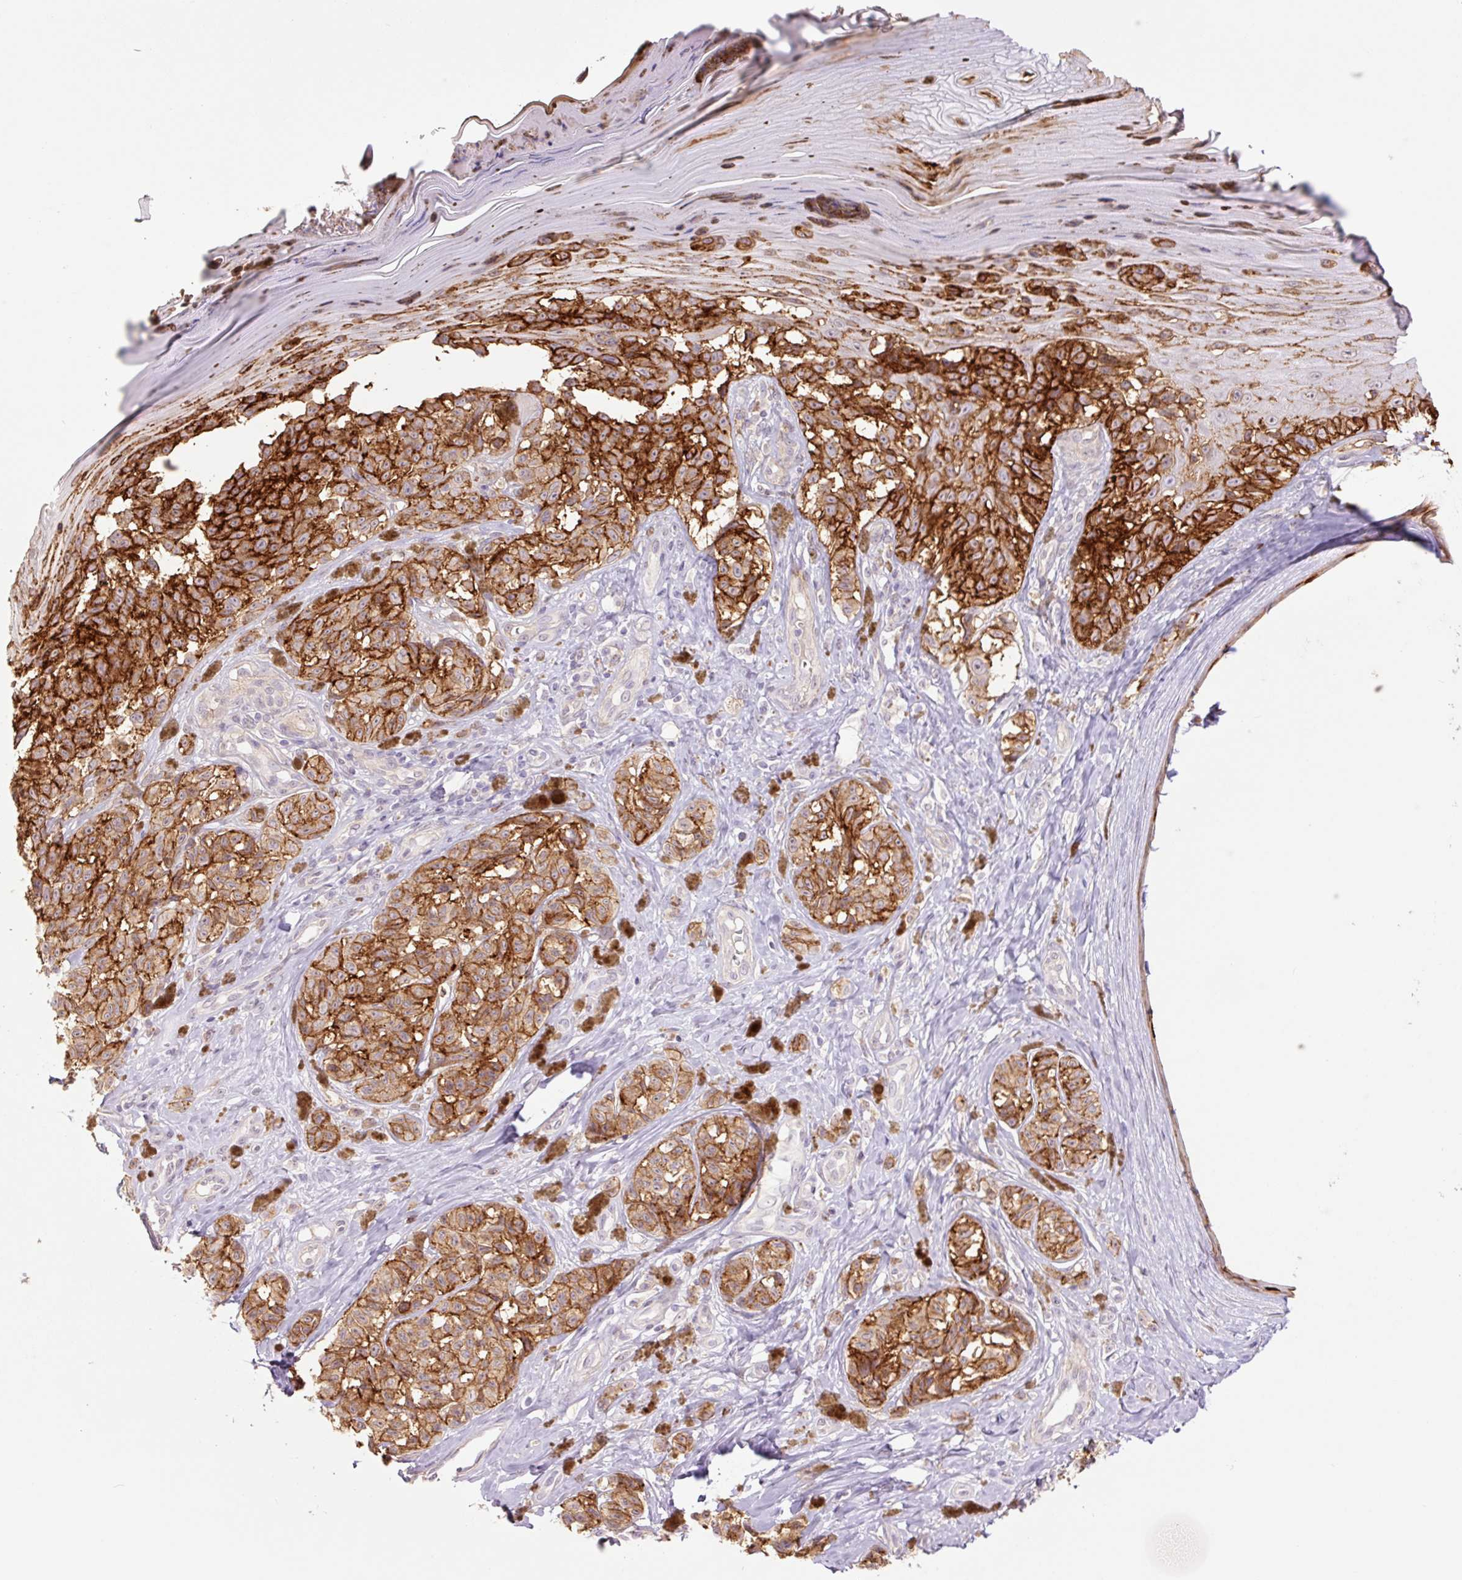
{"staining": {"intensity": "strong", "quantity": ">75%", "location": "cytoplasmic/membranous"}, "tissue": "melanoma", "cell_type": "Tumor cells", "image_type": "cancer", "snomed": [{"axis": "morphology", "description": "Malignant melanoma, NOS"}, {"axis": "topography", "description": "Skin"}], "caption": "Immunohistochemical staining of human melanoma reveals high levels of strong cytoplasmic/membranous expression in about >75% of tumor cells.", "gene": "SLC1A4", "patient": {"sex": "female", "age": 65}}